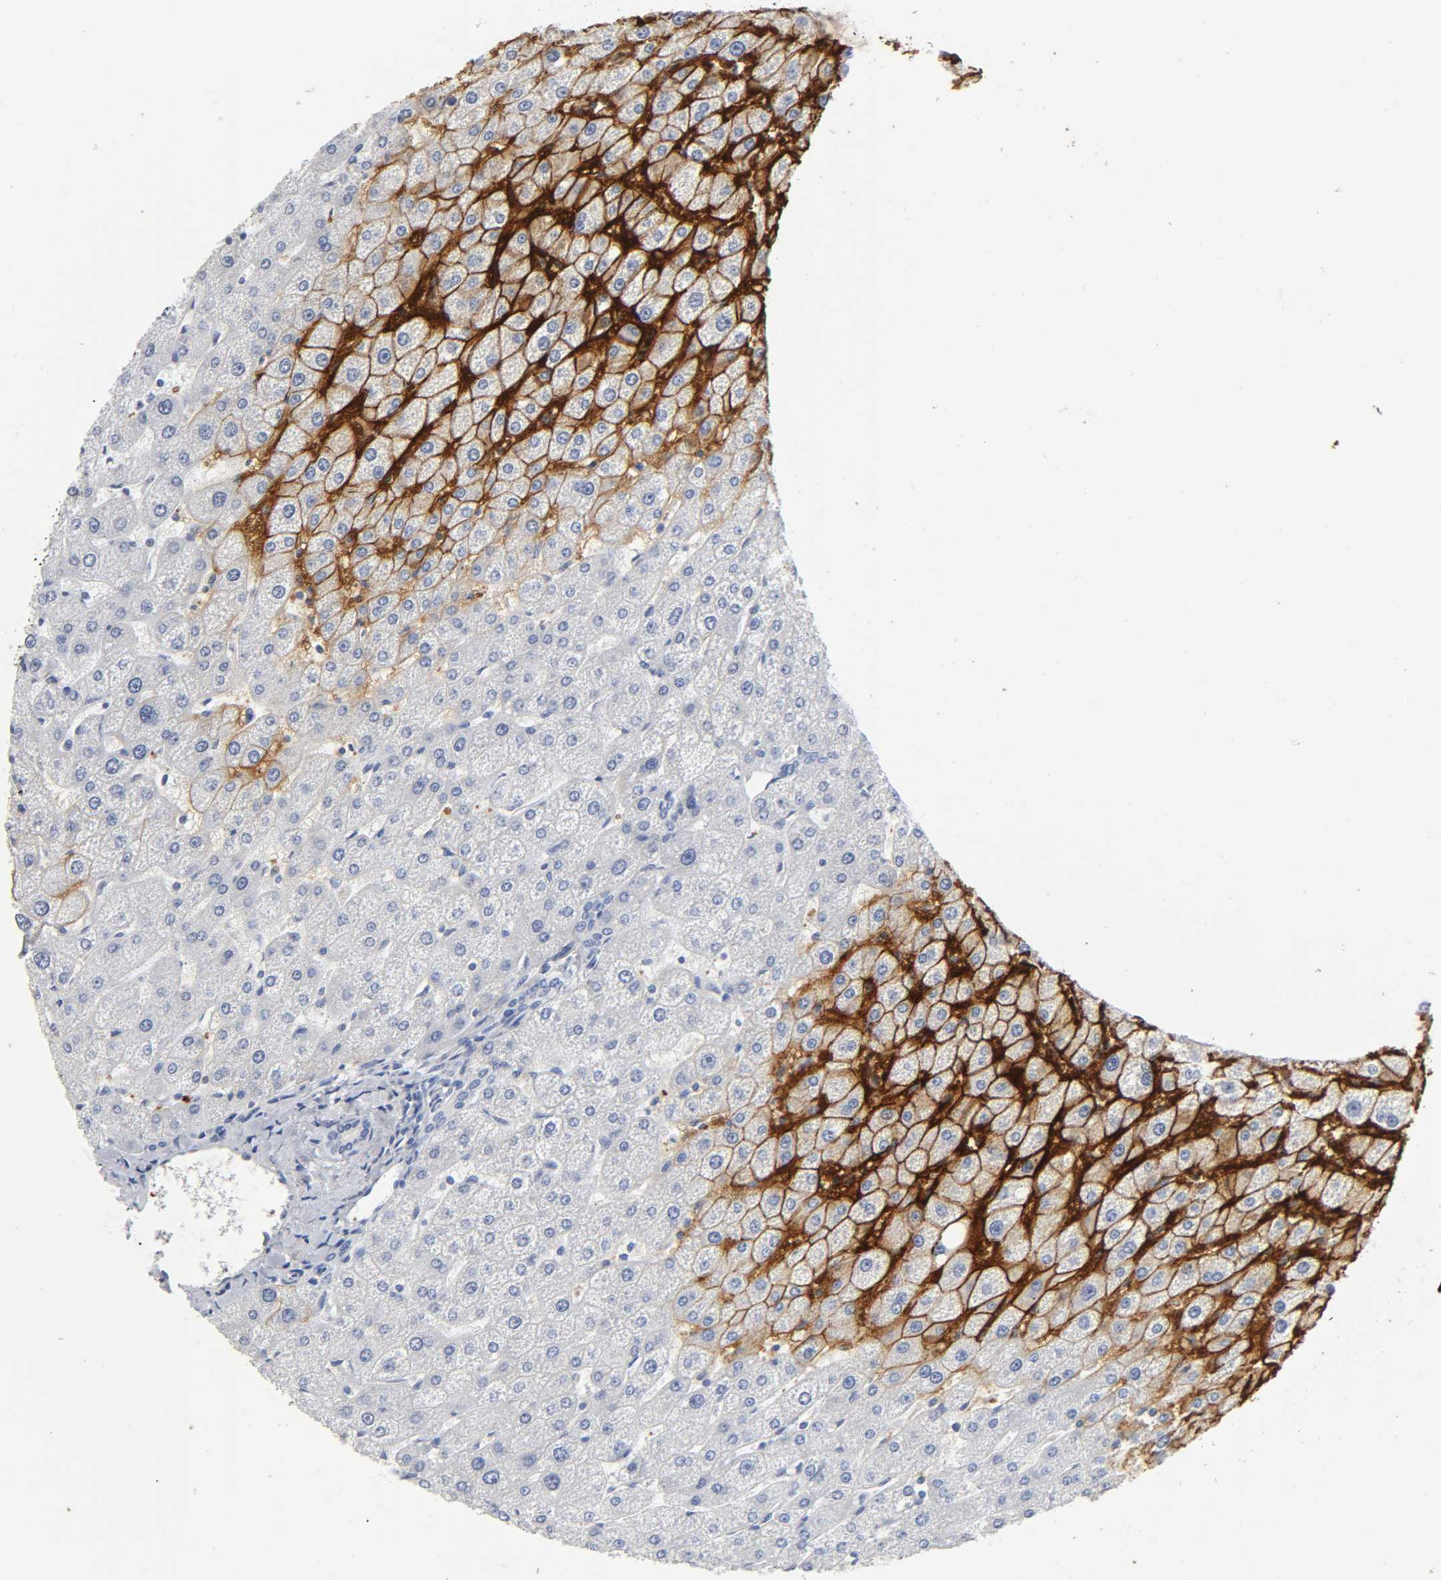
{"staining": {"intensity": "negative", "quantity": "none", "location": "none"}, "tissue": "liver", "cell_type": "Cholangiocytes", "image_type": "normal", "snomed": [{"axis": "morphology", "description": "Normal tissue, NOS"}, {"axis": "topography", "description": "Liver"}], "caption": "Cholangiocytes show no significant protein expression in normal liver. (DAB (3,3'-diaminobenzidine) IHC visualized using brightfield microscopy, high magnification).", "gene": "SLCO1B3", "patient": {"sex": "male", "age": 67}}